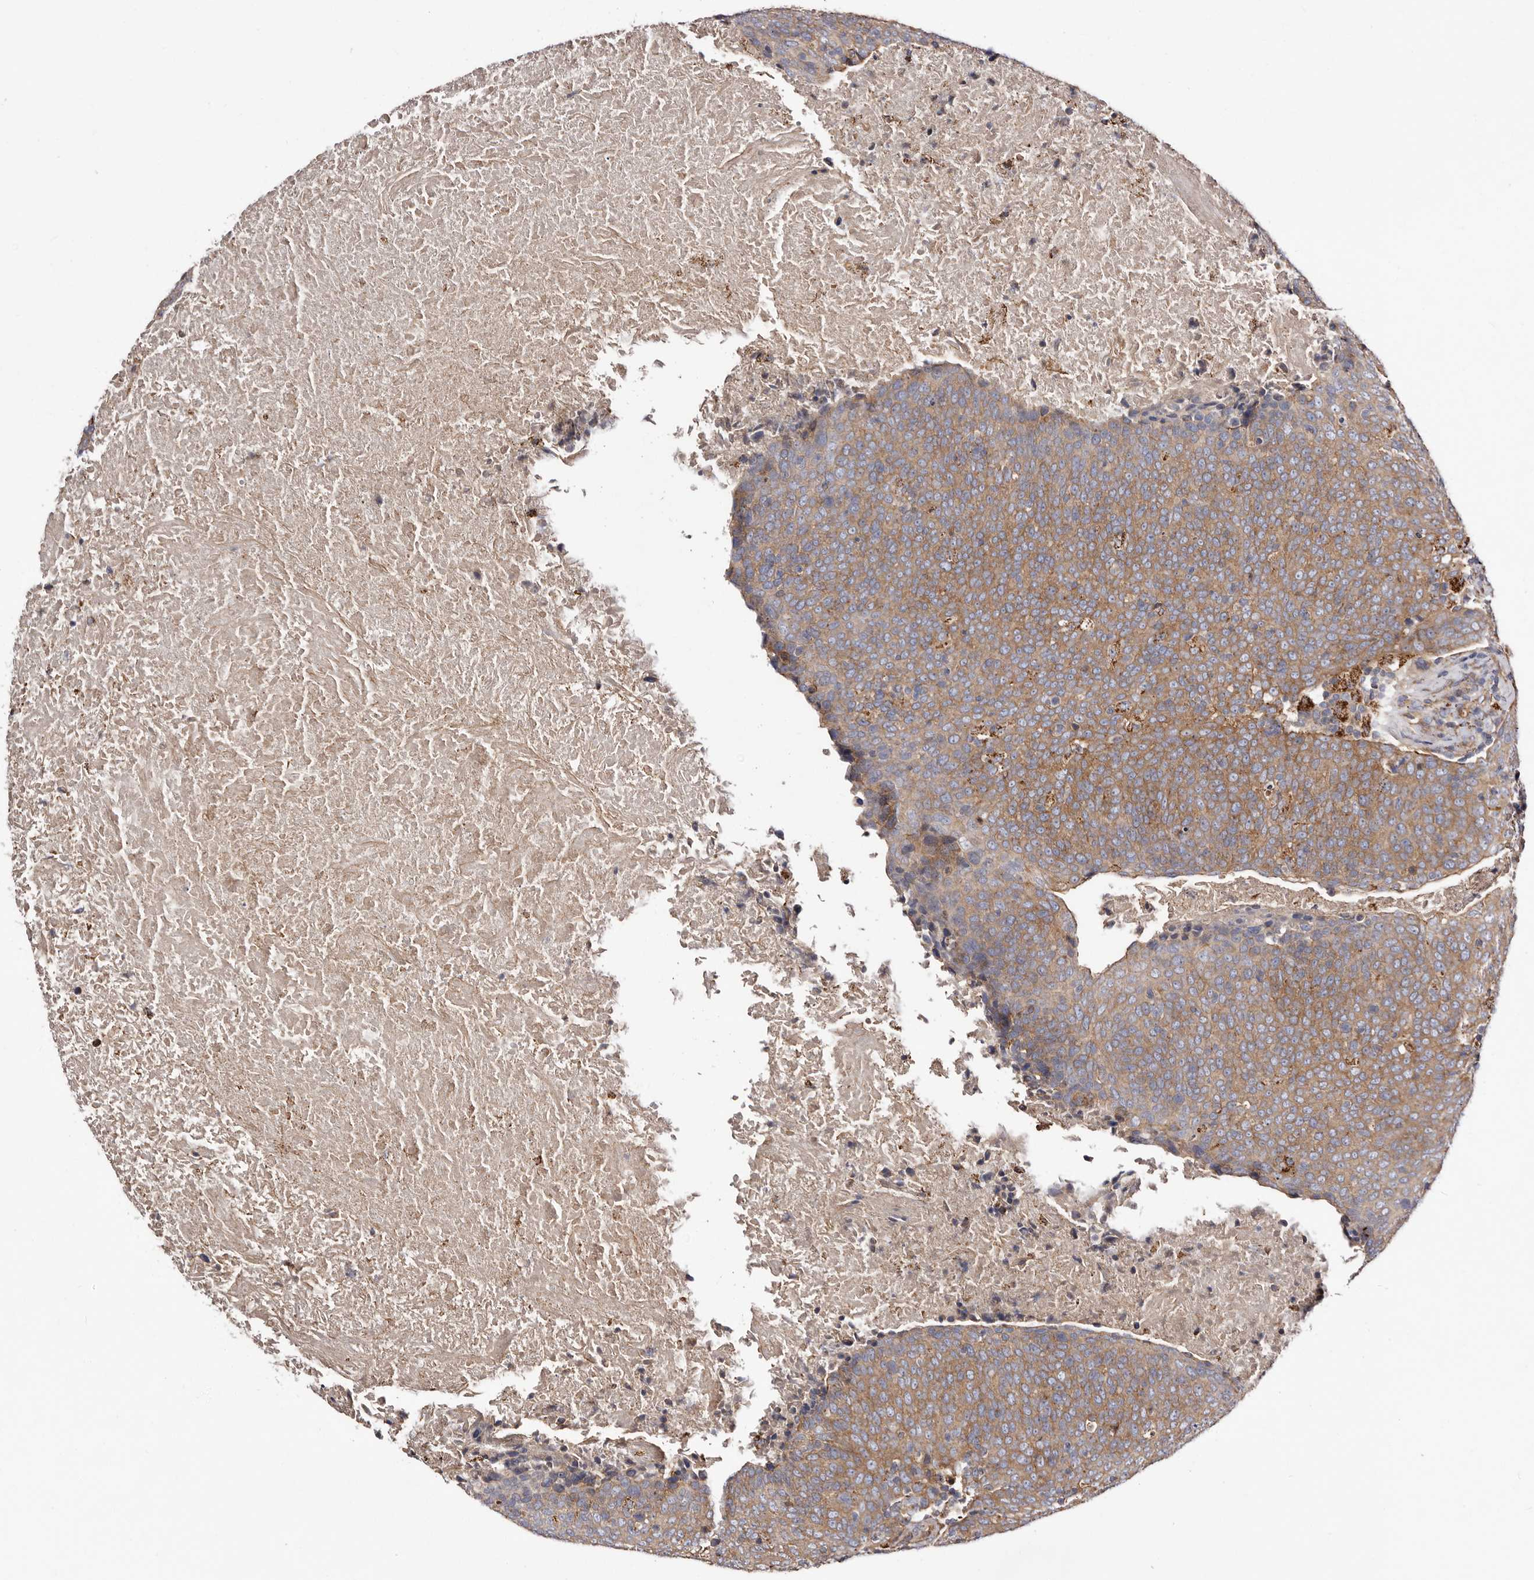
{"staining": {"intensity": "moderate", "quantity": ">75%", "location": "cytoplasmic/membranous"}, "tissue": "head and neck cancer", "cell_type": "Tumor cells", "image_type": "cancer", "snomed": [{"axis": "morphology", "description": "Squamous cell carcinoma, NOS"}, {"axis": "morphology", "description": "Squamous cell carcinoma, metastatic, NOS"}, {"axis": "topography", "description": "Lymph node"}, {"axis": "topography", "description": "Head-Neck"}], "caption": "The immunohistochemical stain shows moderate cytoplasmic/membranous expression in tumor cells of head and neck cancer tissue.", "gene": "LUZP1", "patient": {"sex": "male", "age": 62}}